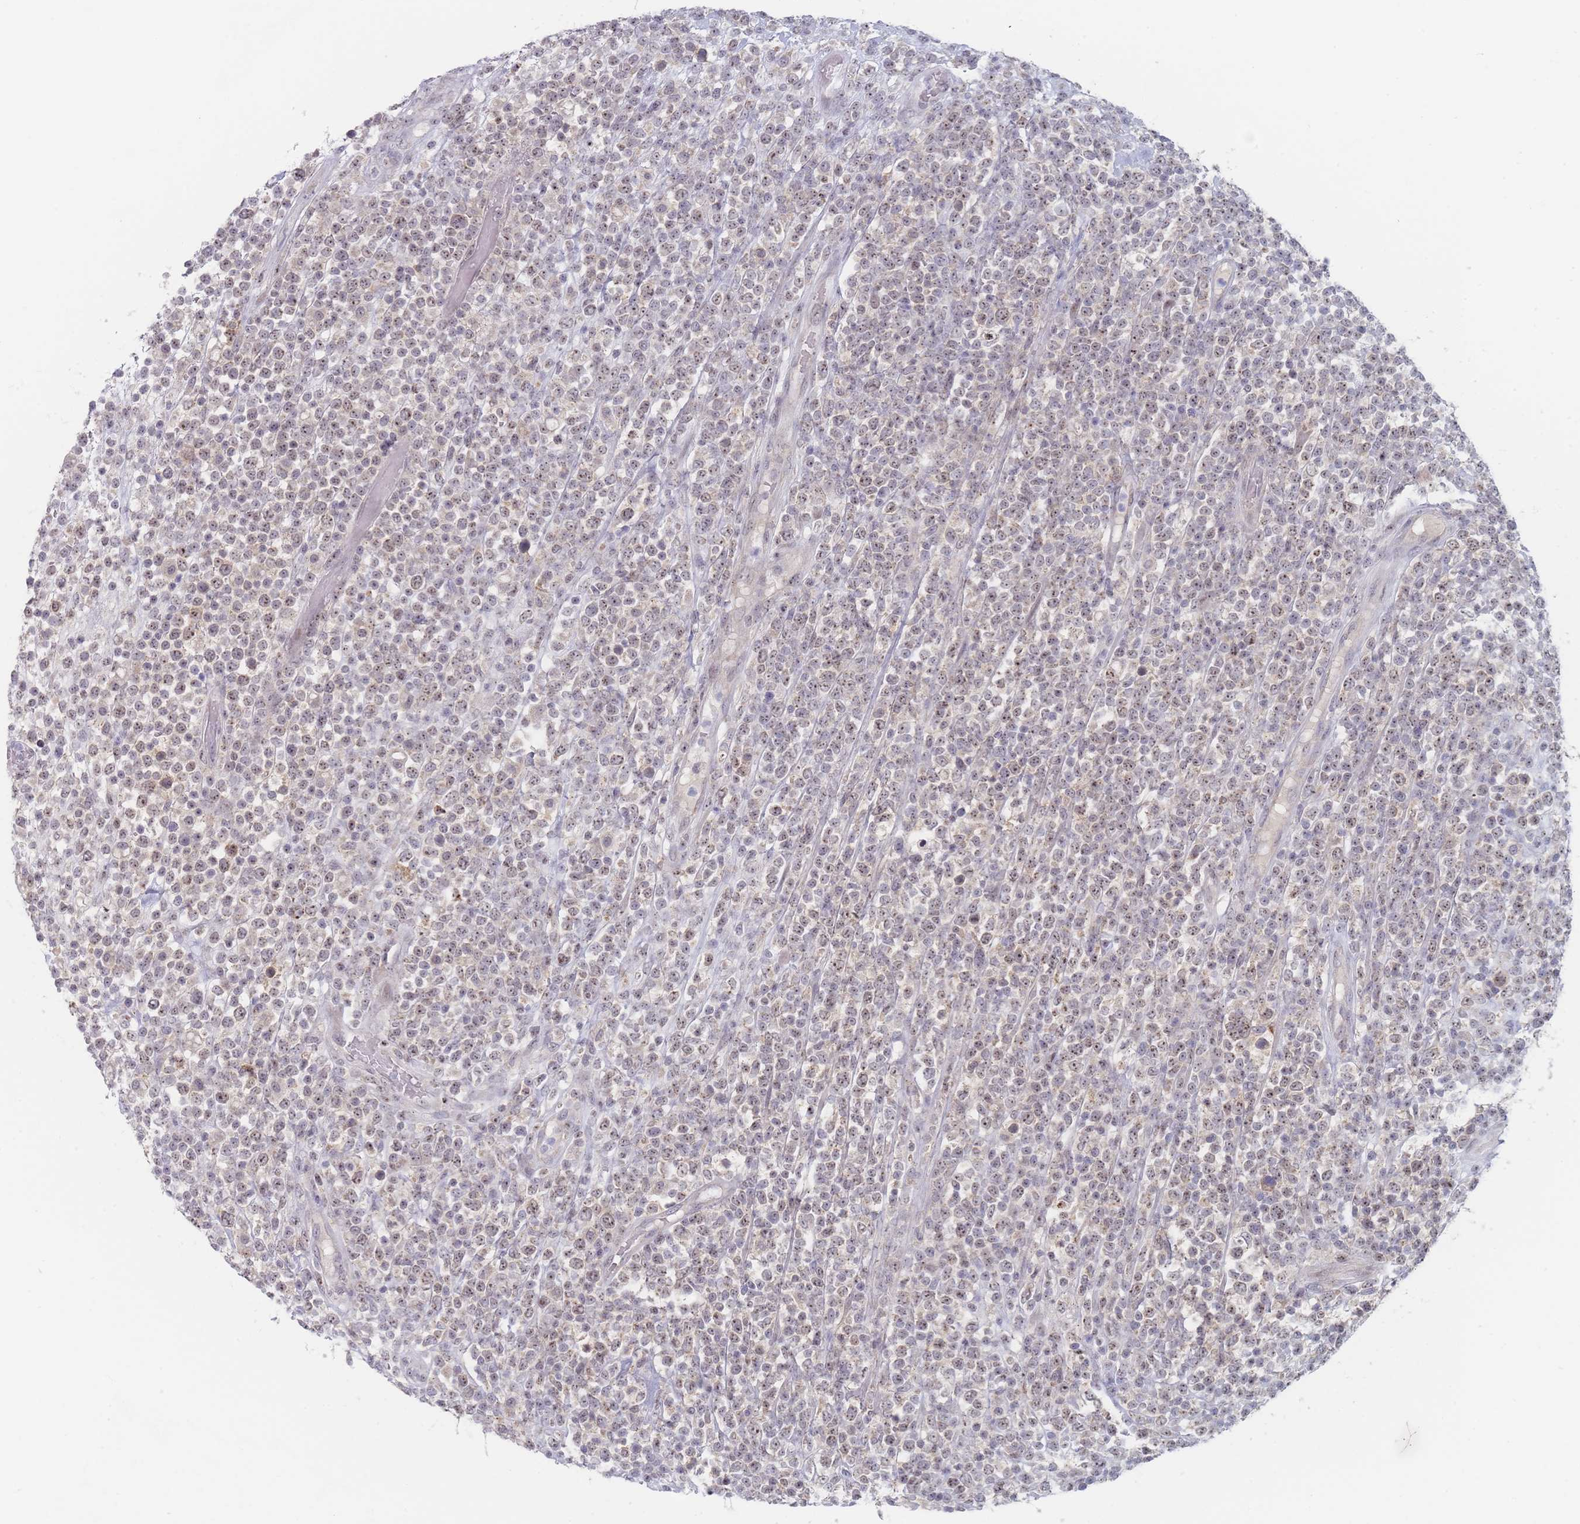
{"staining": {"intensity": "moderate", "quantity": "25%-75%", "location": "nuclear"}, "tissue": "lymphoma", "cell_type": "Tumor cells", "image_type": "cancer", "snomed": [{"axis": "morphology", "description": "Malignant lymphoma, non-Hodgkin's type, High grade"}, {"axis": "topography", "description": "Colon"}], "caption": "Brown immunohistochemical staining in human malignant lymphoma, non-Hodgkin's type (high-grade) displays moderate nuclear expression in approximately 25%-75% of tumor cells. (IHC, brightfield microscopy, high magnification).", "gene": "RNF8", "patient": {"sex": "female", "age": 53}}